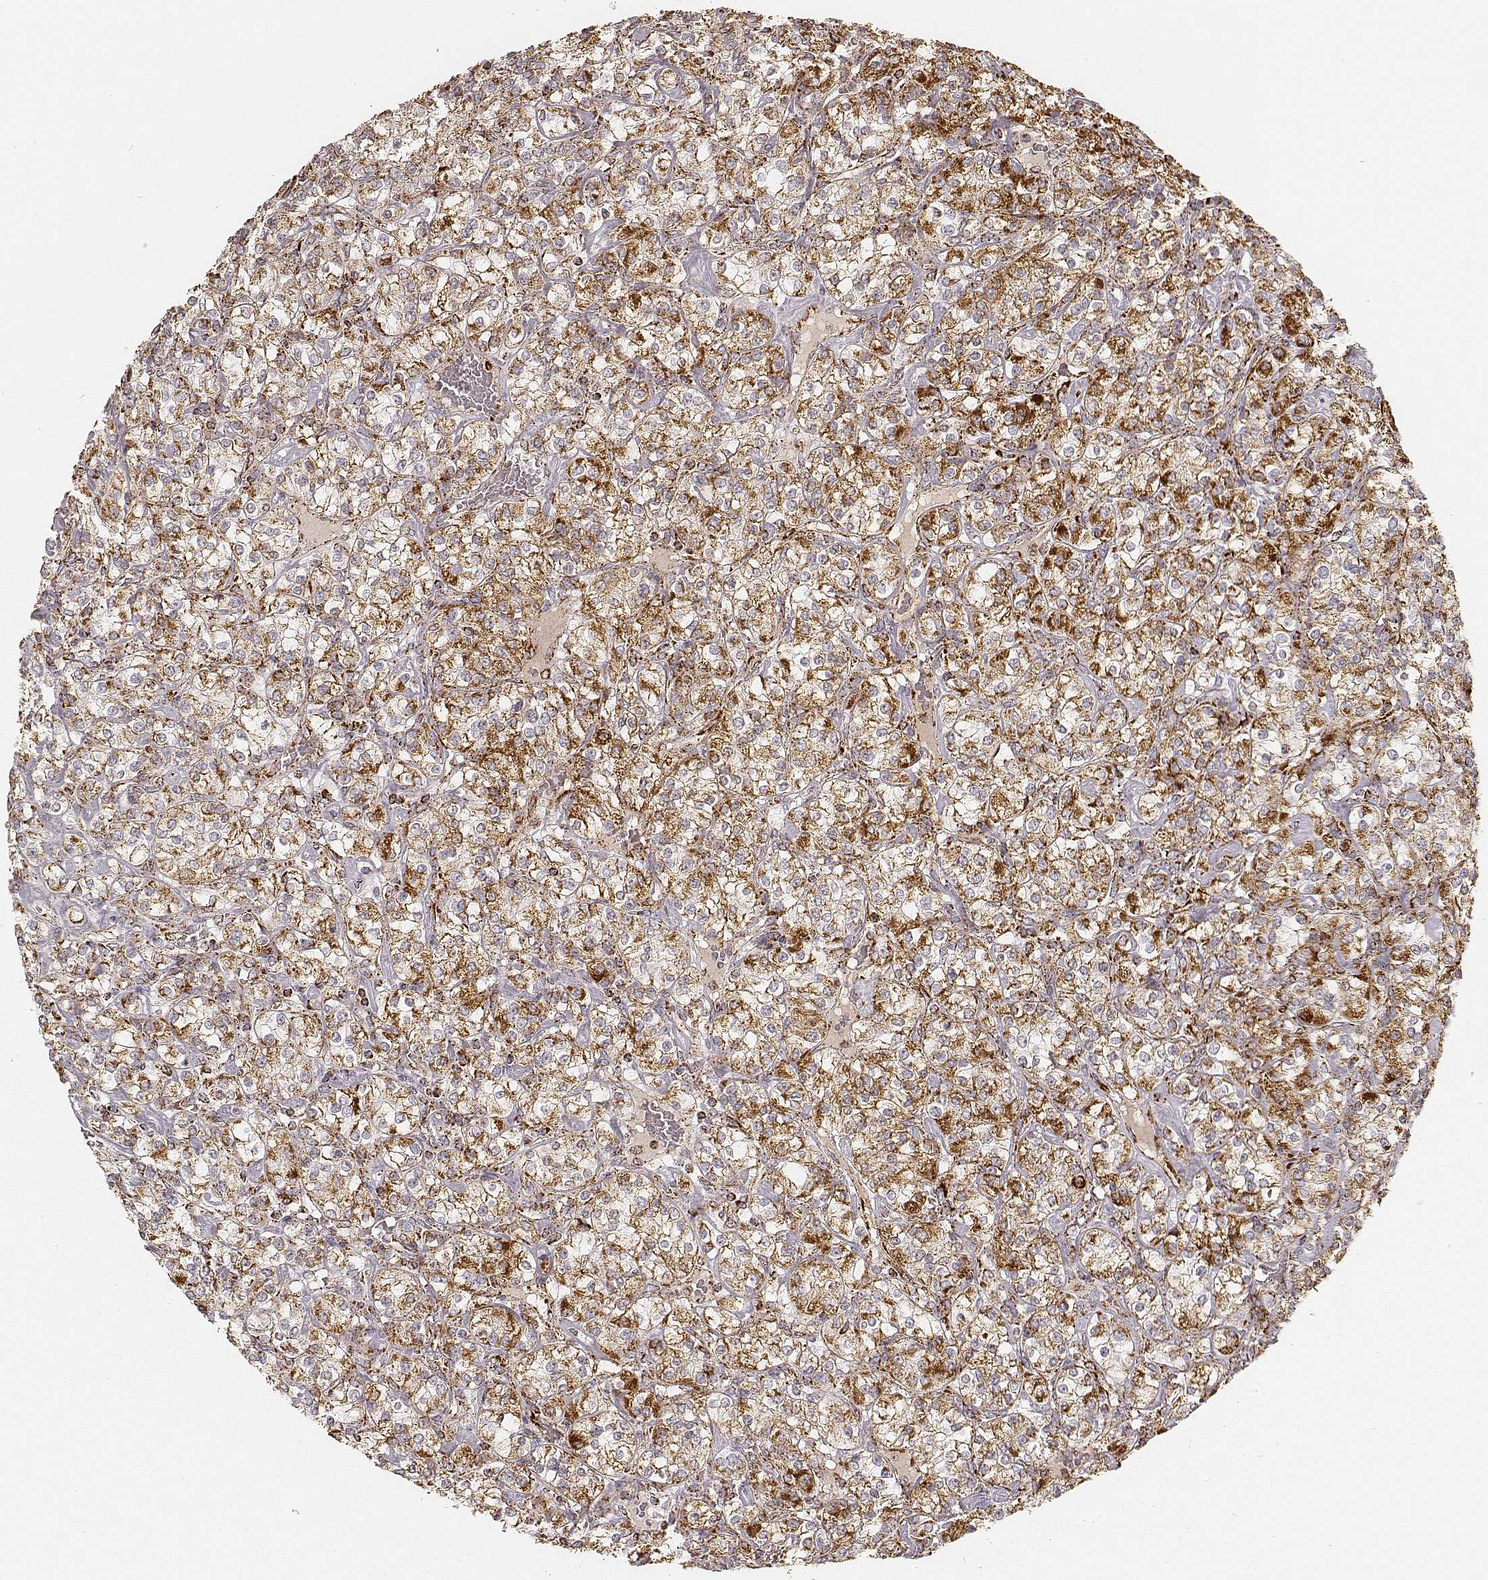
{"staining": {"intensity": "moderate", "quantity": ">75%", "location": "cytoplasmic/membranous"}, "tissue": "renal cancer", "cell_type": "Tumor cells", "image_type": "cancer", "snomed": [{"axis": "morphology", "description": "Adenocarcinoma, NOS"}, {"axis": "topography", "description": "Kidney"}], "caption": "Tumor cells show medium levels of moderate cytoplasmic/membranous positivity in approximately >75% of cells in renal adenocarcinoma. The protein of interest is stained brown, and the nuclei are stained in blue (DAB IHC with brightfield microscopy, high magnification).", "gene": "CS", "patient": {"sex": "male", "age": 77}}